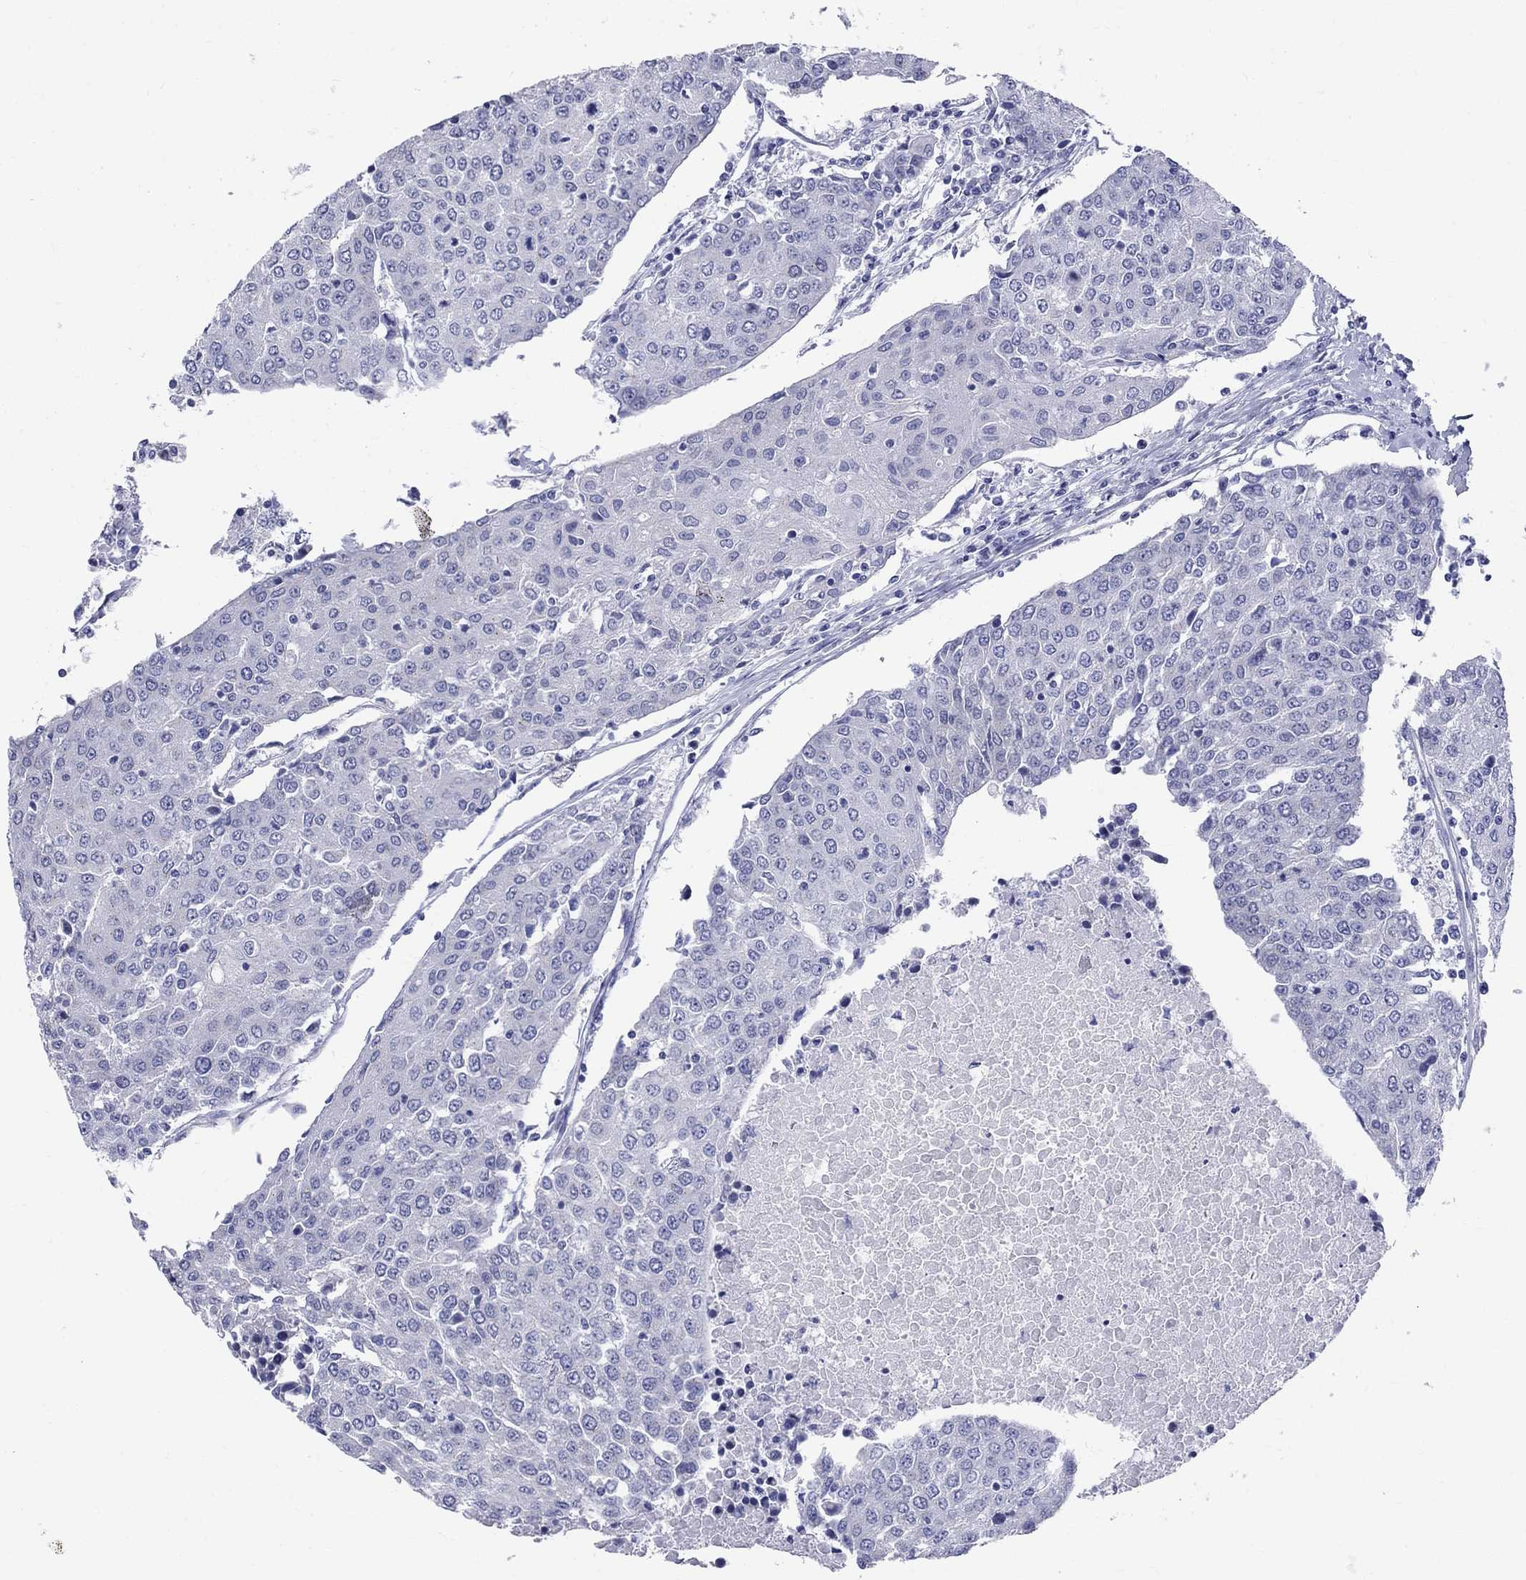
{"staining": {"intensity": "negative", "quantity": "none", "location": "none"}, "tissue": "urothelial cancer", "cell_type": "Tumor cells", "image_type": "cancer", "snomed": [{"axis": "morphology", "description": "Urothelial carcinoma, High grade"}, {"axis": "topography", "description": "Urinary bladder"}], "caption": "This is a micrograph of immunohistochemistry (IHC) staining of urothelial carcinoma (high-grade), which shows no expression in tumor cells.", "gene": "CEP43", "patient": {"sex": "female", "age": 85}}